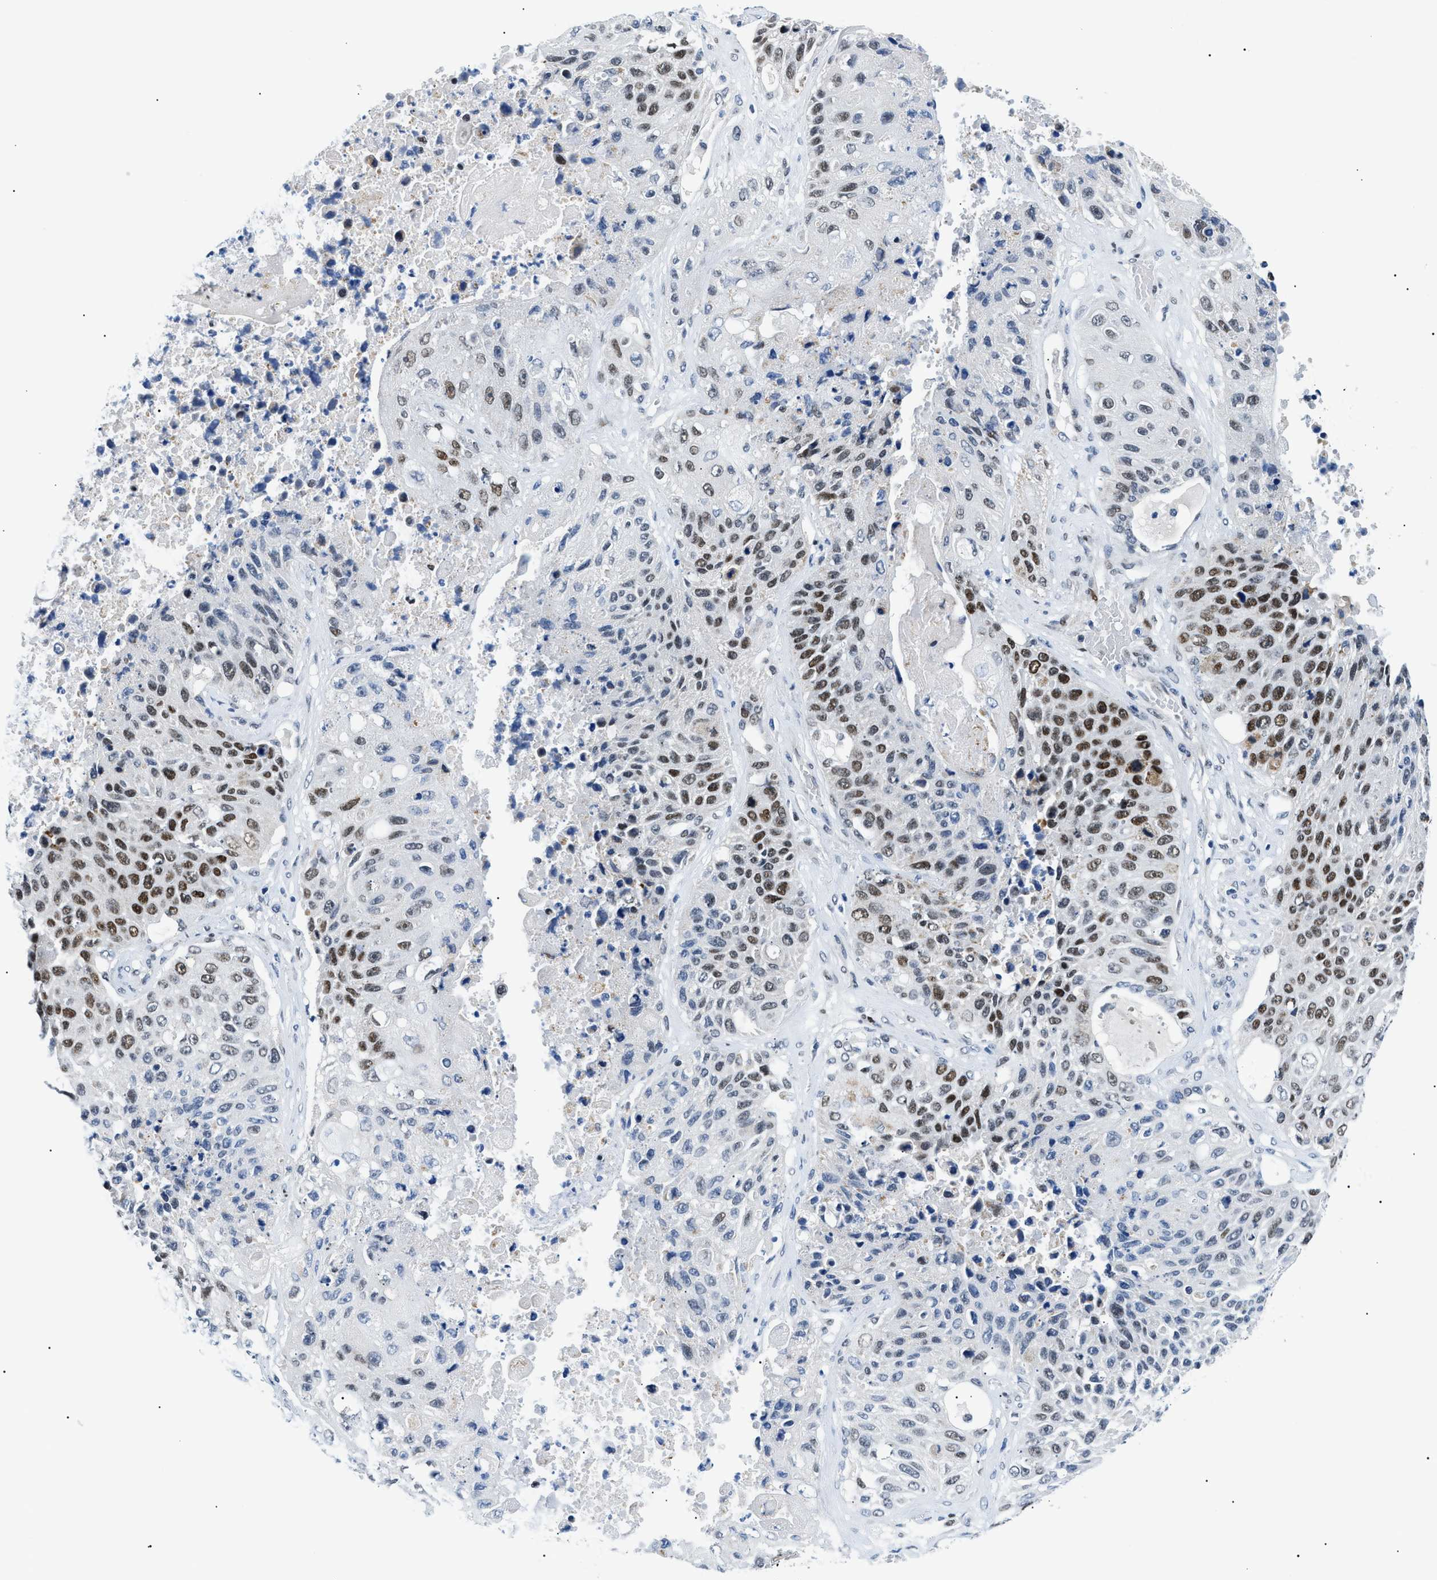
{"staining": {"intensity": "strong", "quantity": ">75%", "location": "nuclear"}, "tissue": "lung cancer", "cell_type": "Tumor cells", "image_type": "cancer", "snomed": [{"axis": "morphology", "description": "Squamous cell carcinoma, NOS"}, {"axis": "topography", "description": "Lung"}], "caption": "There is high levels of strong nuclear expression in tumor cells of lung cancer (squamous cell carcinoma), as demonstrated by immunohistochemical staining (brown color).", "gene": "SMARCC1", "patient": {"sex": "male", "age": 61}}